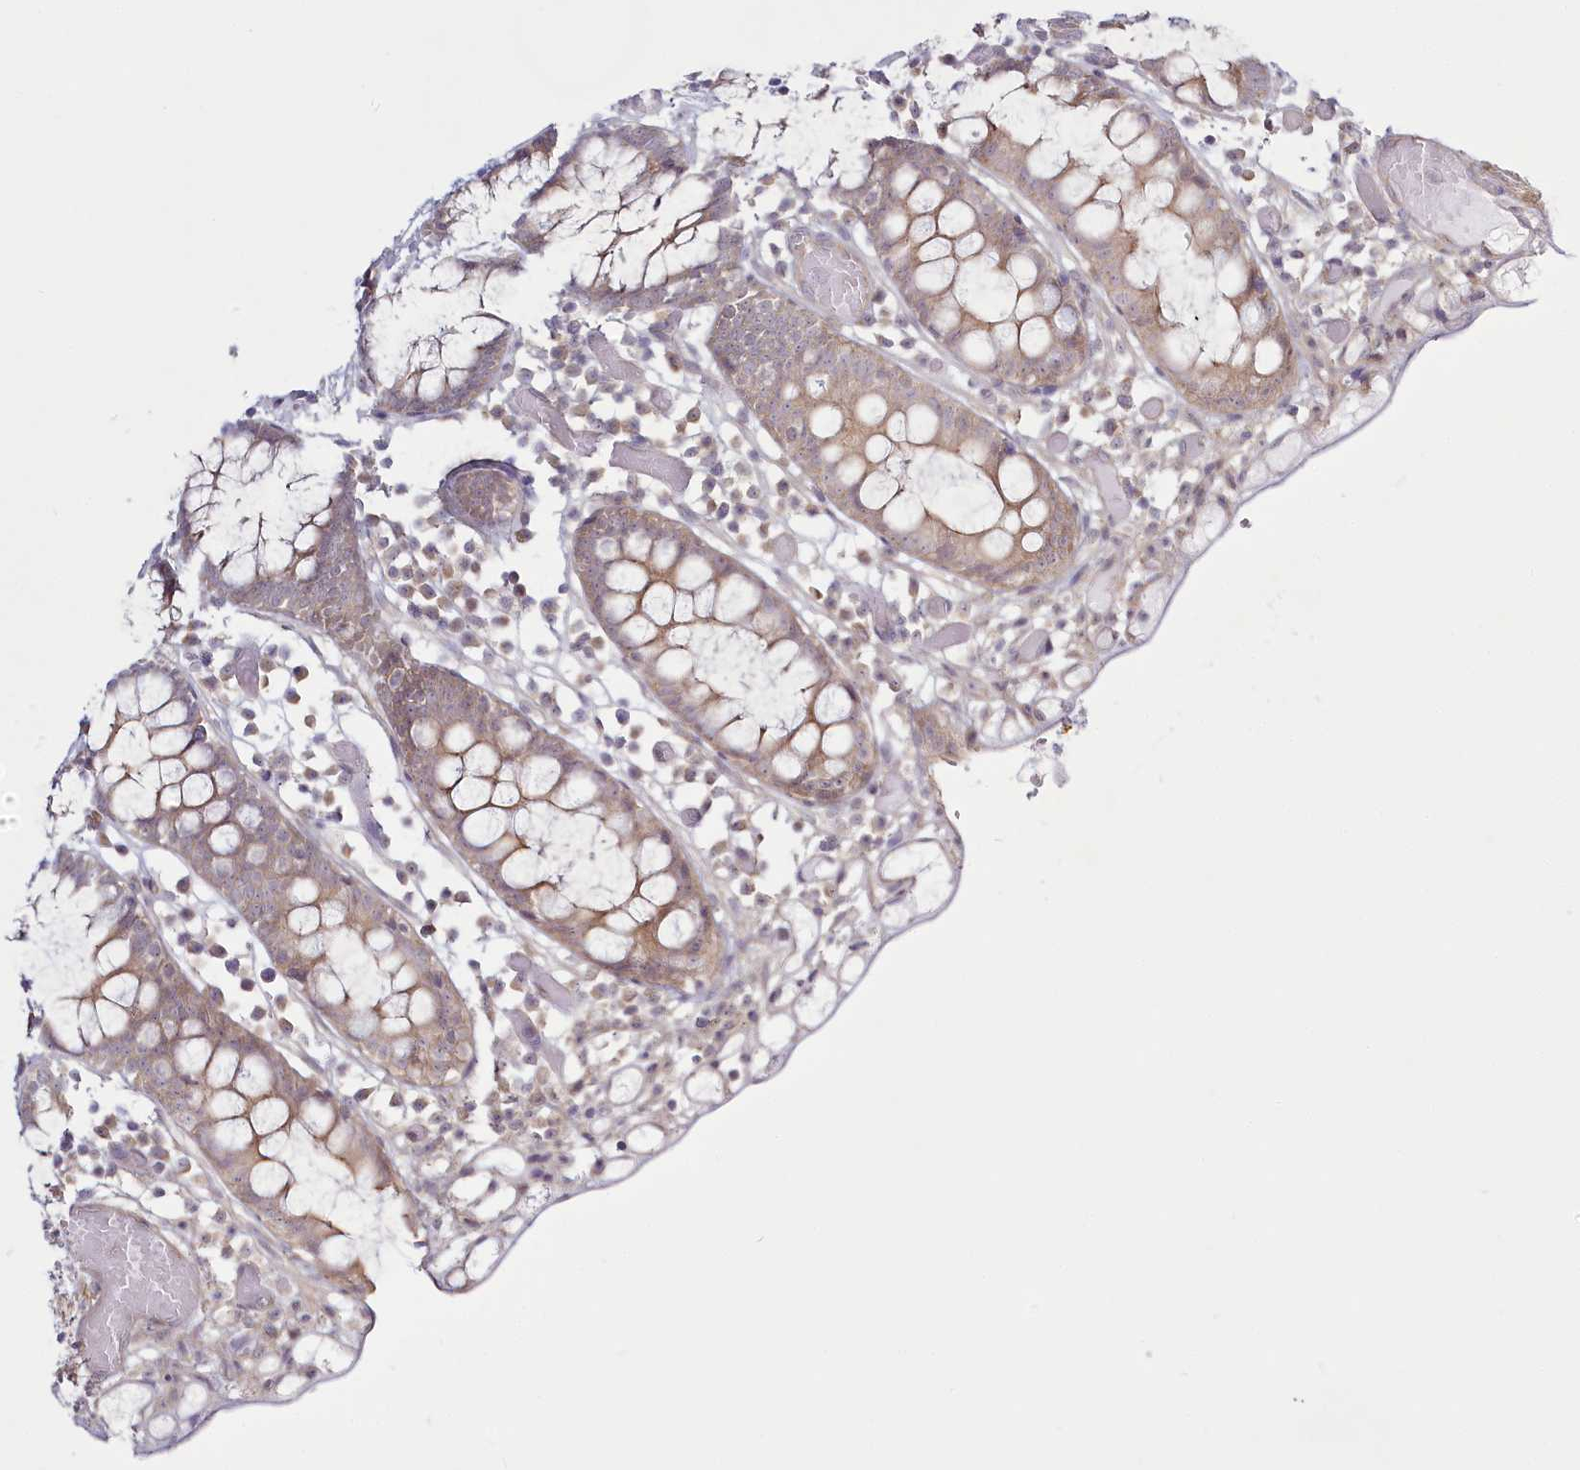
{"staining": {"intensity": "strong", "quantity": ">75%", "location": "cytoplasmic/membranous"}, "tissue": "colon", "cell_type": "Endothelial cells", "image_type": "normal", "snomed": [{"axis": "morphology", "description": "Normal tissue, NOS"}, {"axis": "topography", "description": "Colon"}], "caption": "Colon was stained to show a protein in brown. There is high levels of strong cytoplasmic/membranous expression in approximately >75% of endothelial cells. (Stains: DAB (3,3'-diaminobenzidine) in brown, nuclei in blue, Microscopy: brightfield microscopy at high magnification).", "gene": "SPINK13", "patient": {"sex": "male", "age": 14}}